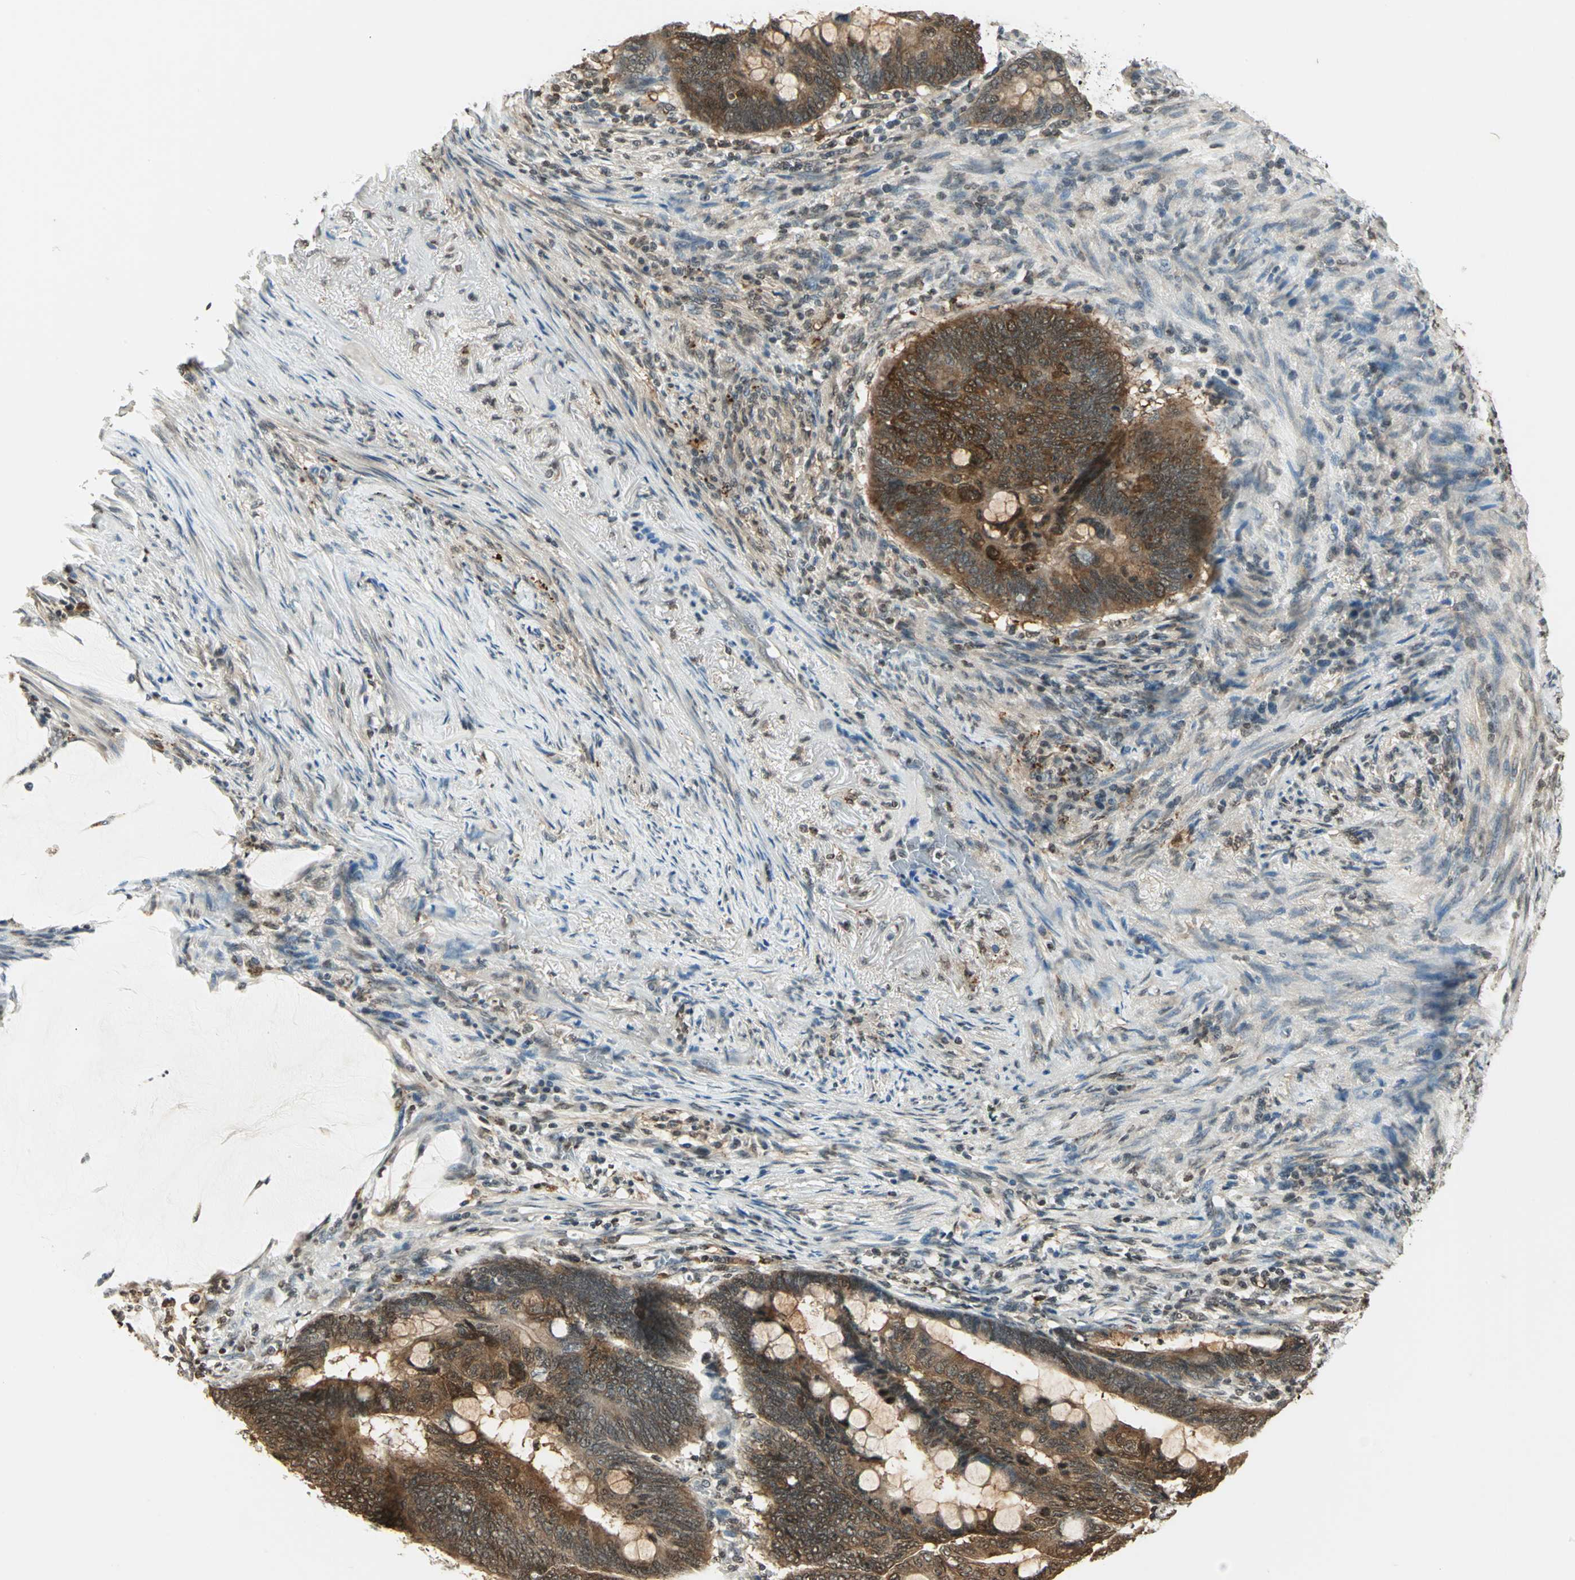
{"staining": {"intensity": "strong", "quantity": ">75%", "location": "cytoplasmic/membranous"}, "tissue": "colorectal cancer", "cell_type": "Tumor cells", "image_type": "cancer", "snomed": [{"axis": "morphology", "description": "Normal tissue, NOS"}, {"axis": "morphology", "description": "Adenocarcinoma, NOS"}, {"axis": "topography", "description": "Rectum"}, {"axis": "topography", "description": "Peripheral nerve tissue"}], "caption": "The photomicrograph reveals staining of colorectal adenocarcinoma, revealing strong cytoplasmic/membranous protein positivity (brown color) within tumor cells. Nuclei are stained in blue.", "gene": "LGALS3", "patient": {"sex": "male", "age": 92}}